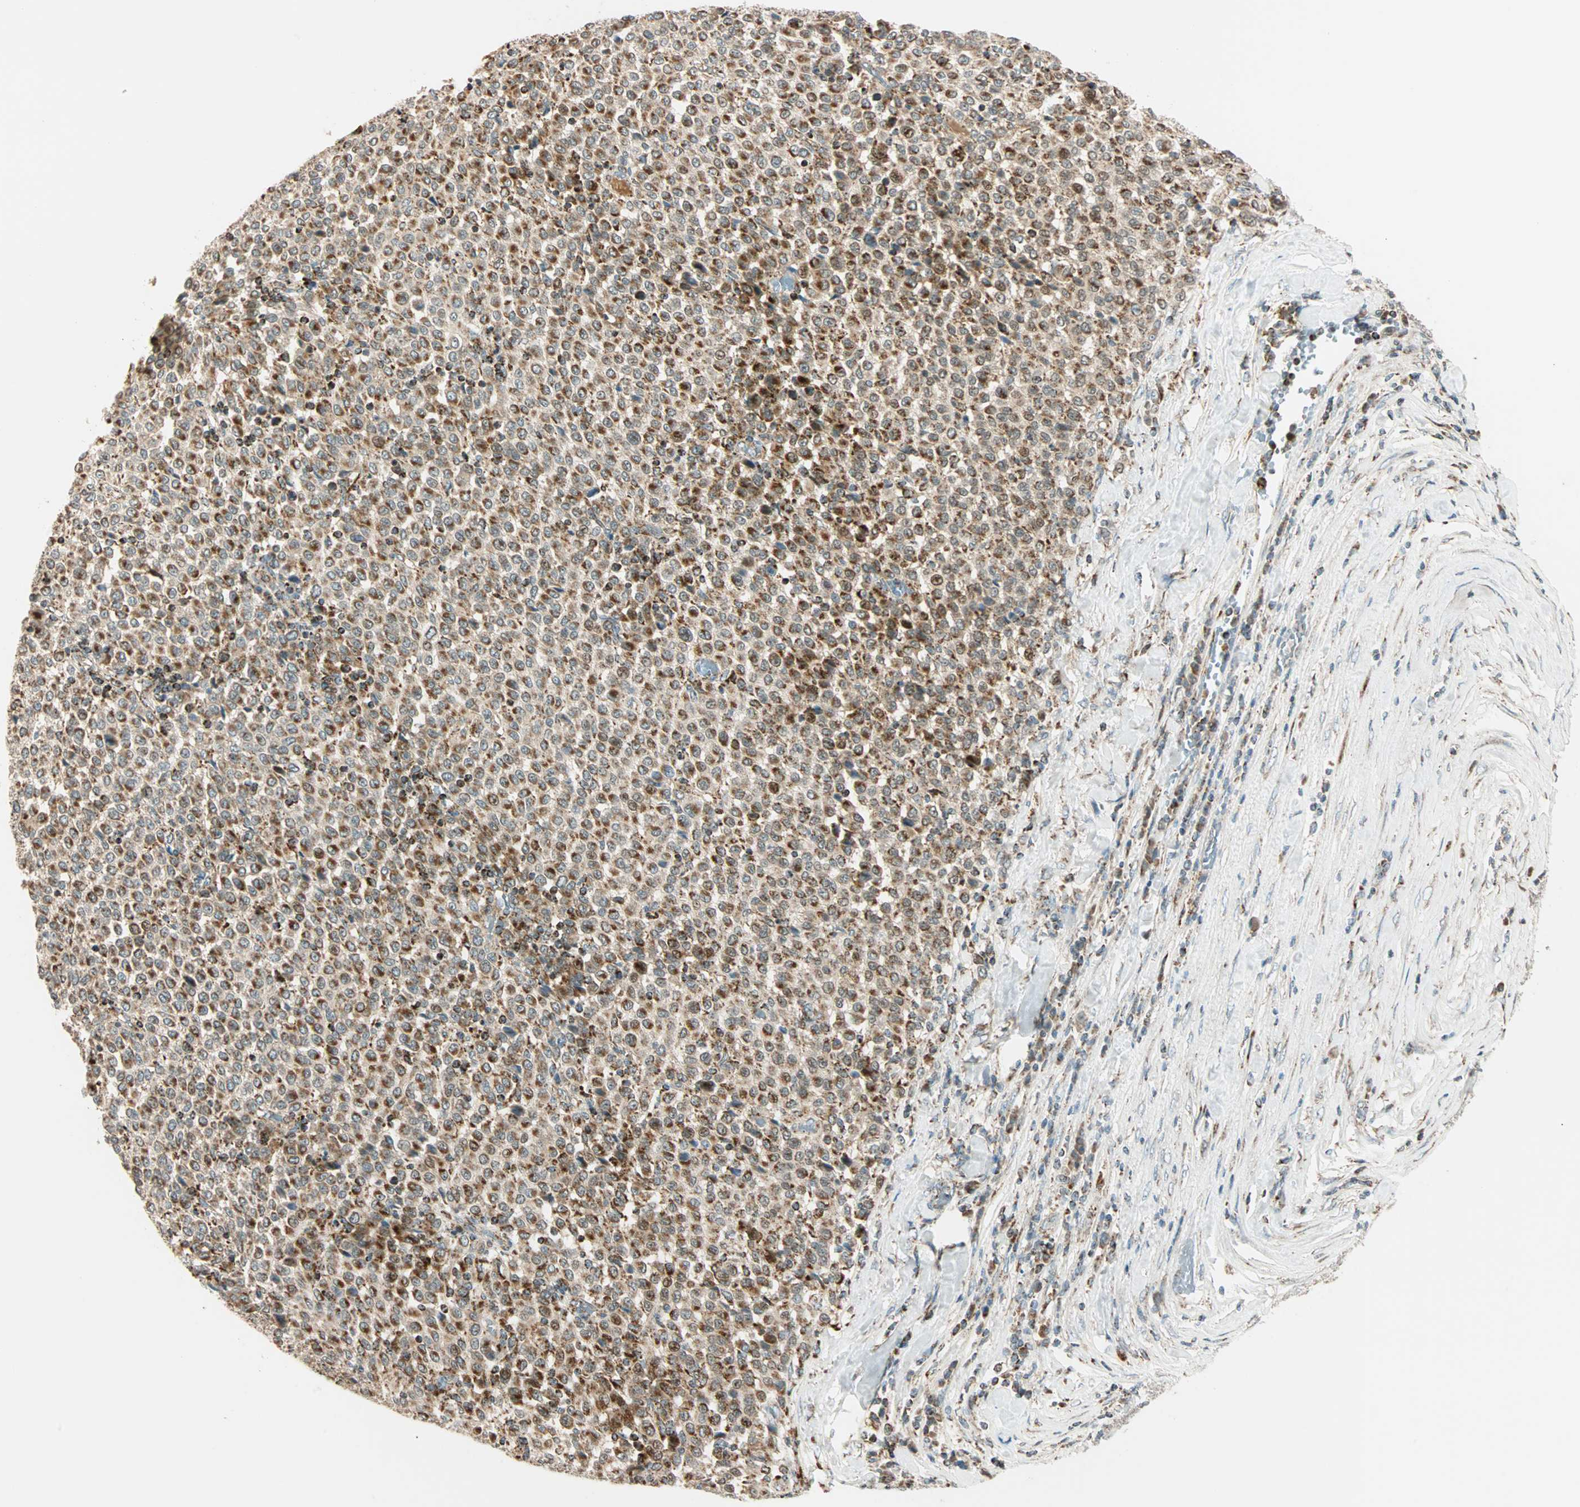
{"staining": {"intensity": "weak", "quantity": ">75%", "location": "cytoplasmic/membranous"}, "tissue": "melanoma", "cell_type": "Tumor cells", "image_type": "cancer", "snomed": [{"axis": "morphology", "description": "Malignant melanoma, Metastatic site"}, {"axis": "topography", "description": "Pancreas"}], "caption": "Protein staining by immunohistochemistry (IHC) exhibits weak cytoplasmic/membranous staining in about >75% of tumor cells in melanoma. Nuclei are stained in blue.", "gene": "SPRY4", "patient": {"sex": "female", "age": 30}}